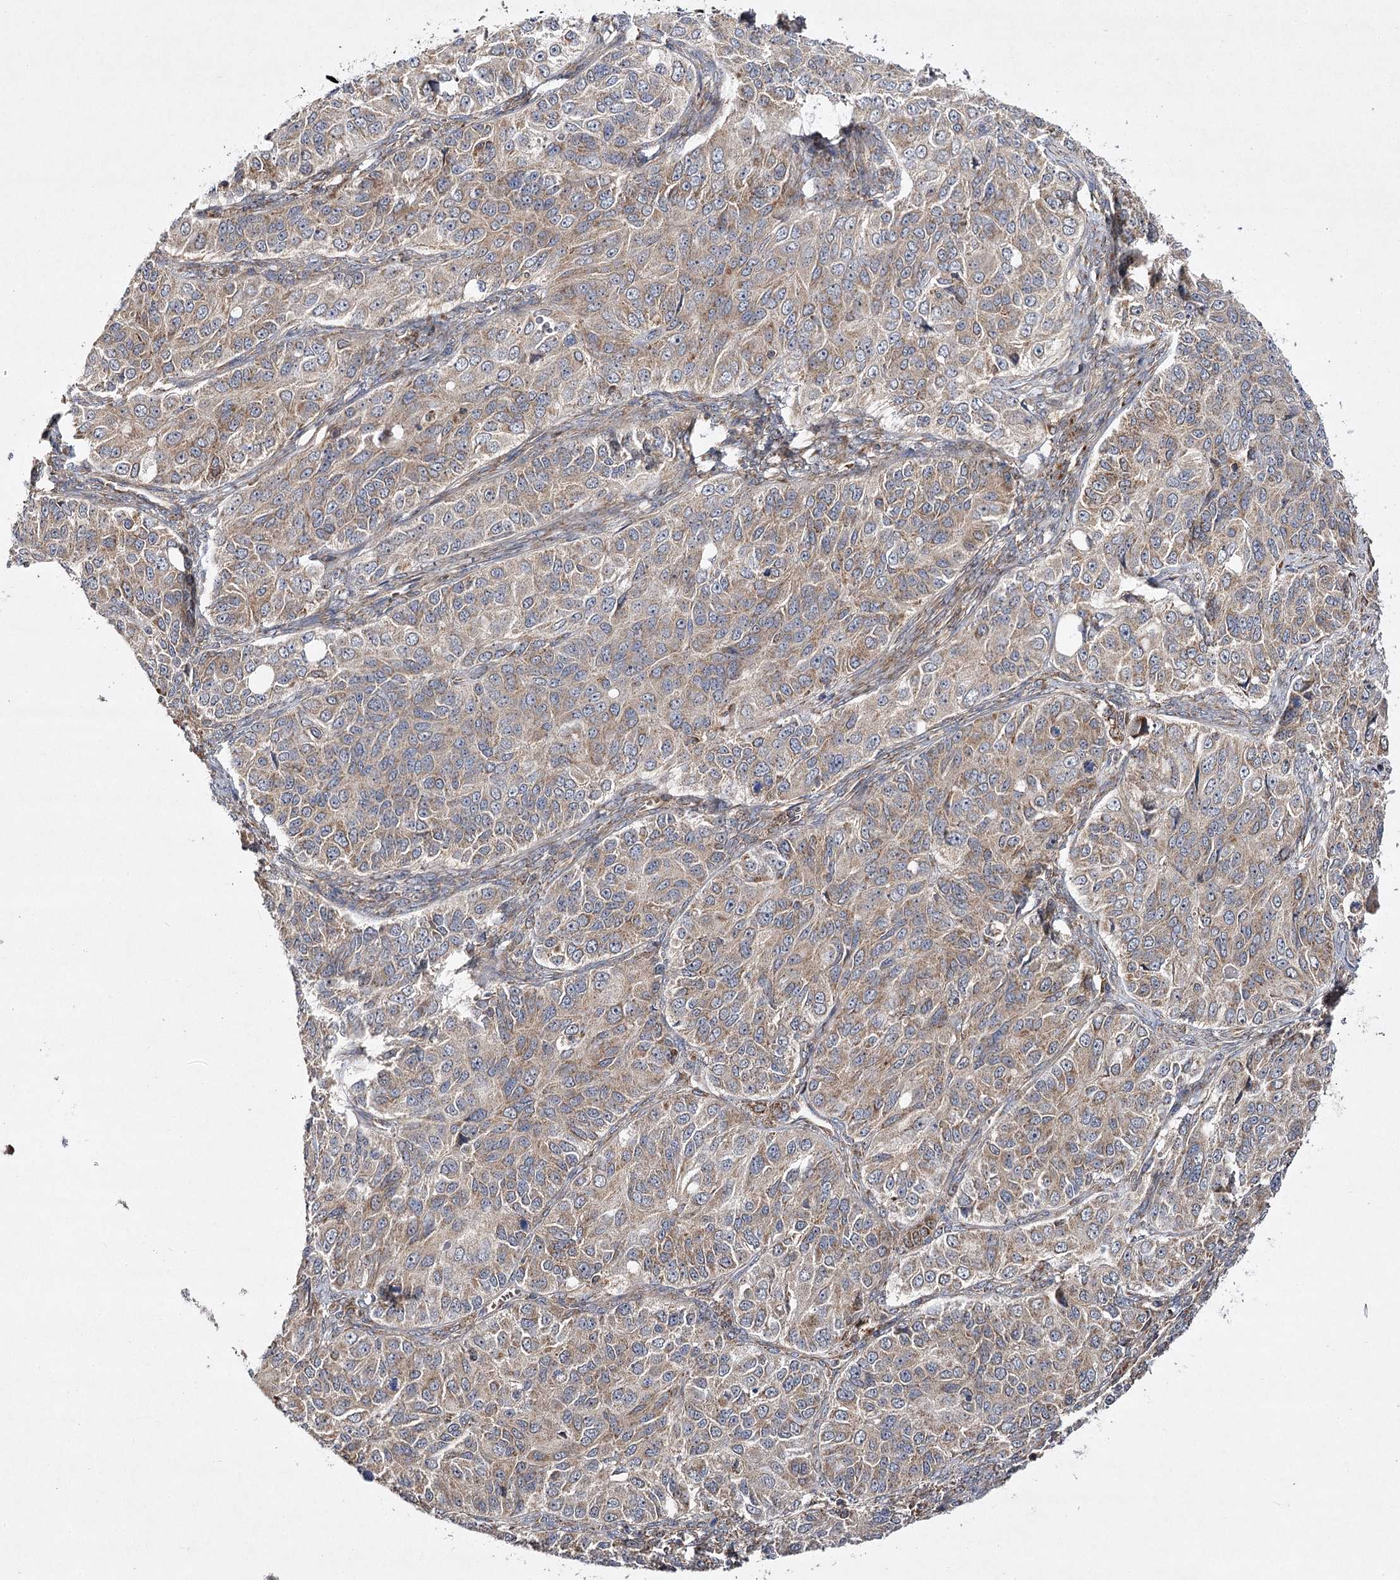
{"staining": {"intensity": "weak", "quantity": "25%-75%", "location": "cytoplasmic/membranous"}, "tissue": "ovarian cancer", "cell_type": "Tumor cells", "image_type": "cancer", "snomed": [{"axis": "morphology", "description": "Carcinoma, endometroid"}, {"axis": "topography", "description": "Ovary"}], "caption": "IHC histopathology image of human ovarian endometroid carcinoma stained for a protein (brown), which demonstrates low levels of weak cytoplasmic/membranous expression in about 25%-75% of tumor cells.", "gene": "DNAJC13", "patient": {"sex": "female", "age": 51}}